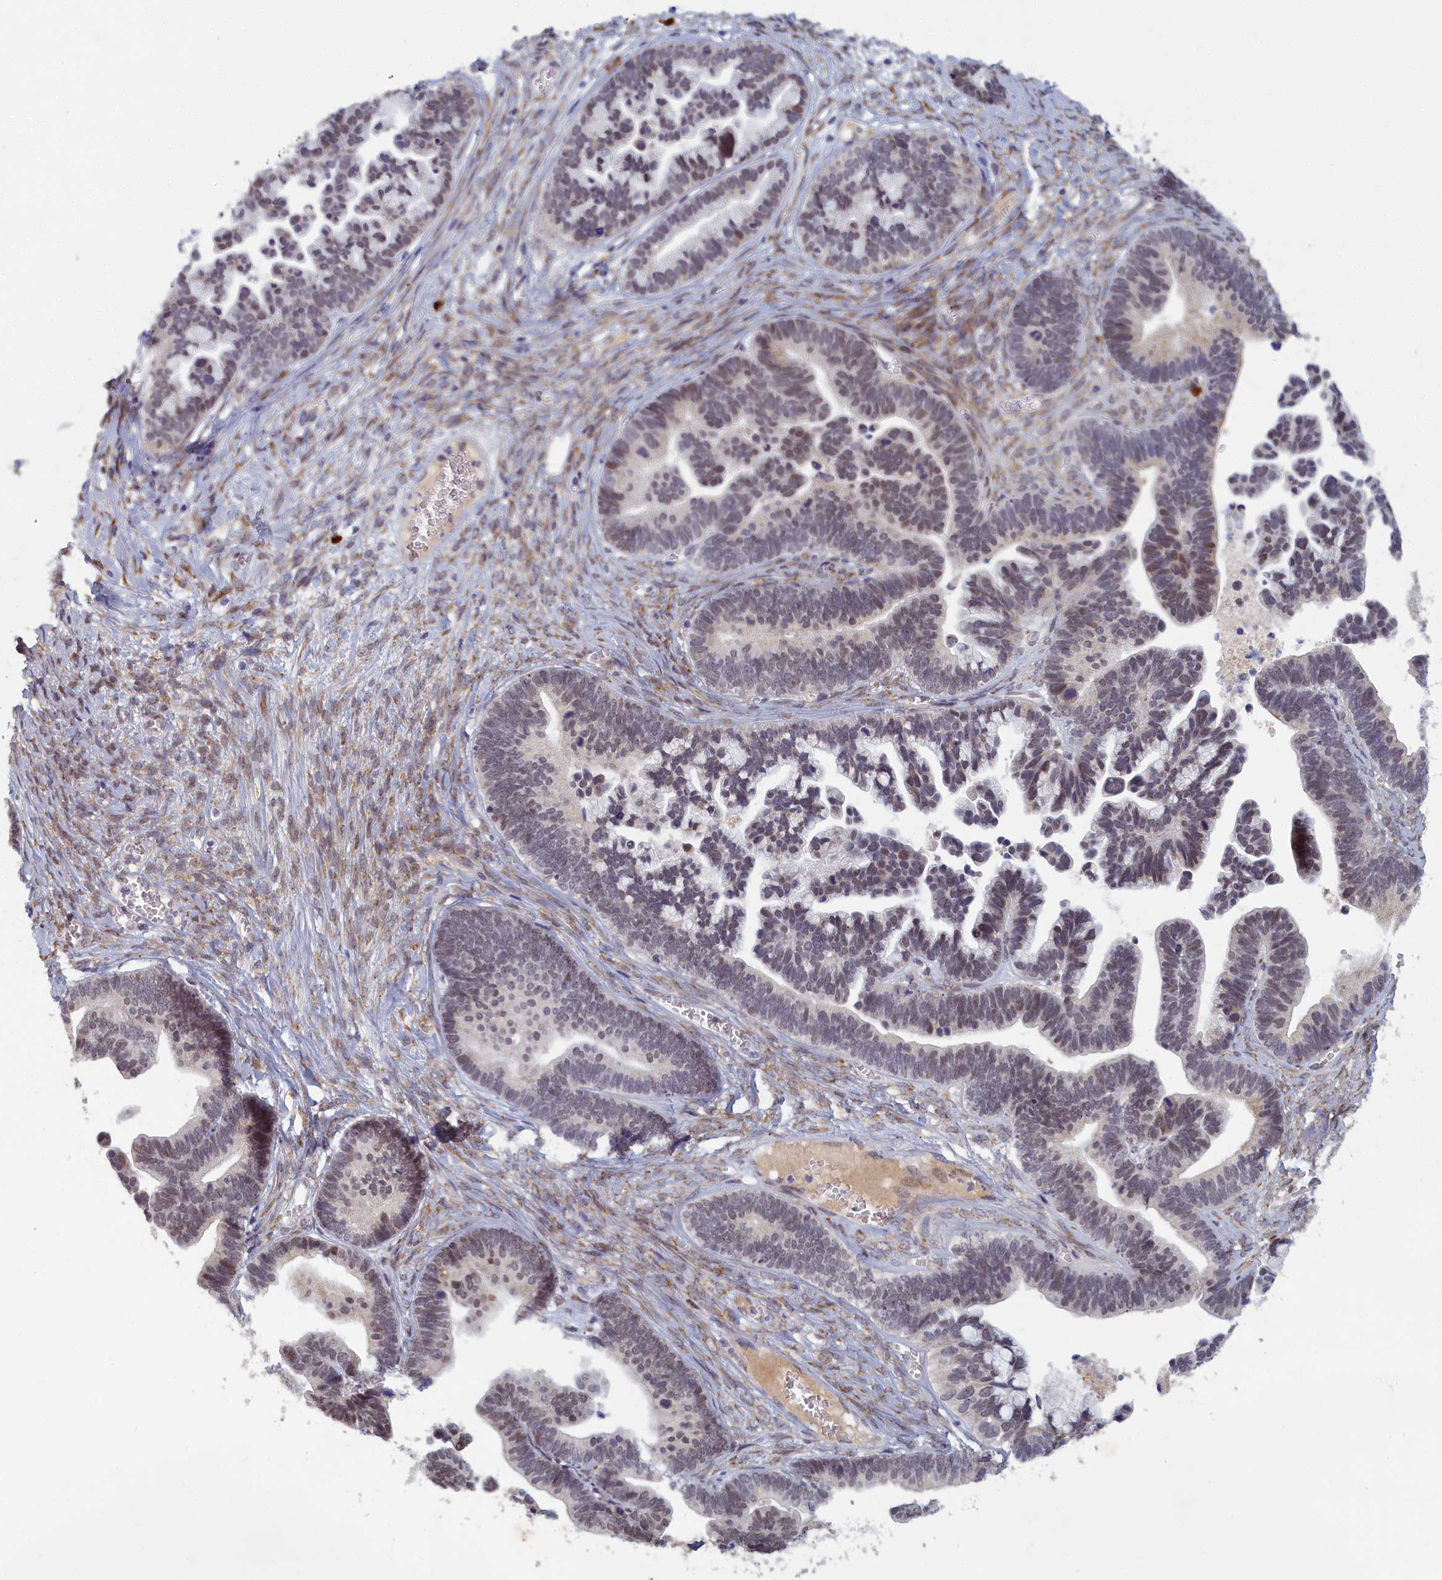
{"staining": {"intensity": "weak", "quantity": "<25%", "location": "nuclear"}, "tissue": "ovarian cancer", "cell_type": "Tumor cells", "image_type": "cancer", "snomed": [{"axis": "morphology", "description": "Cystadenocarcinoma, serous, NOS"}, {"axis": "topography", "description": "Ovary"}], "caption": "Tumor cells are negative for protein expression in human ovarian serous cystadenocarcinoma.", "gene": "DNAJC17", "patient": {"sex": "female", "age": 56}}